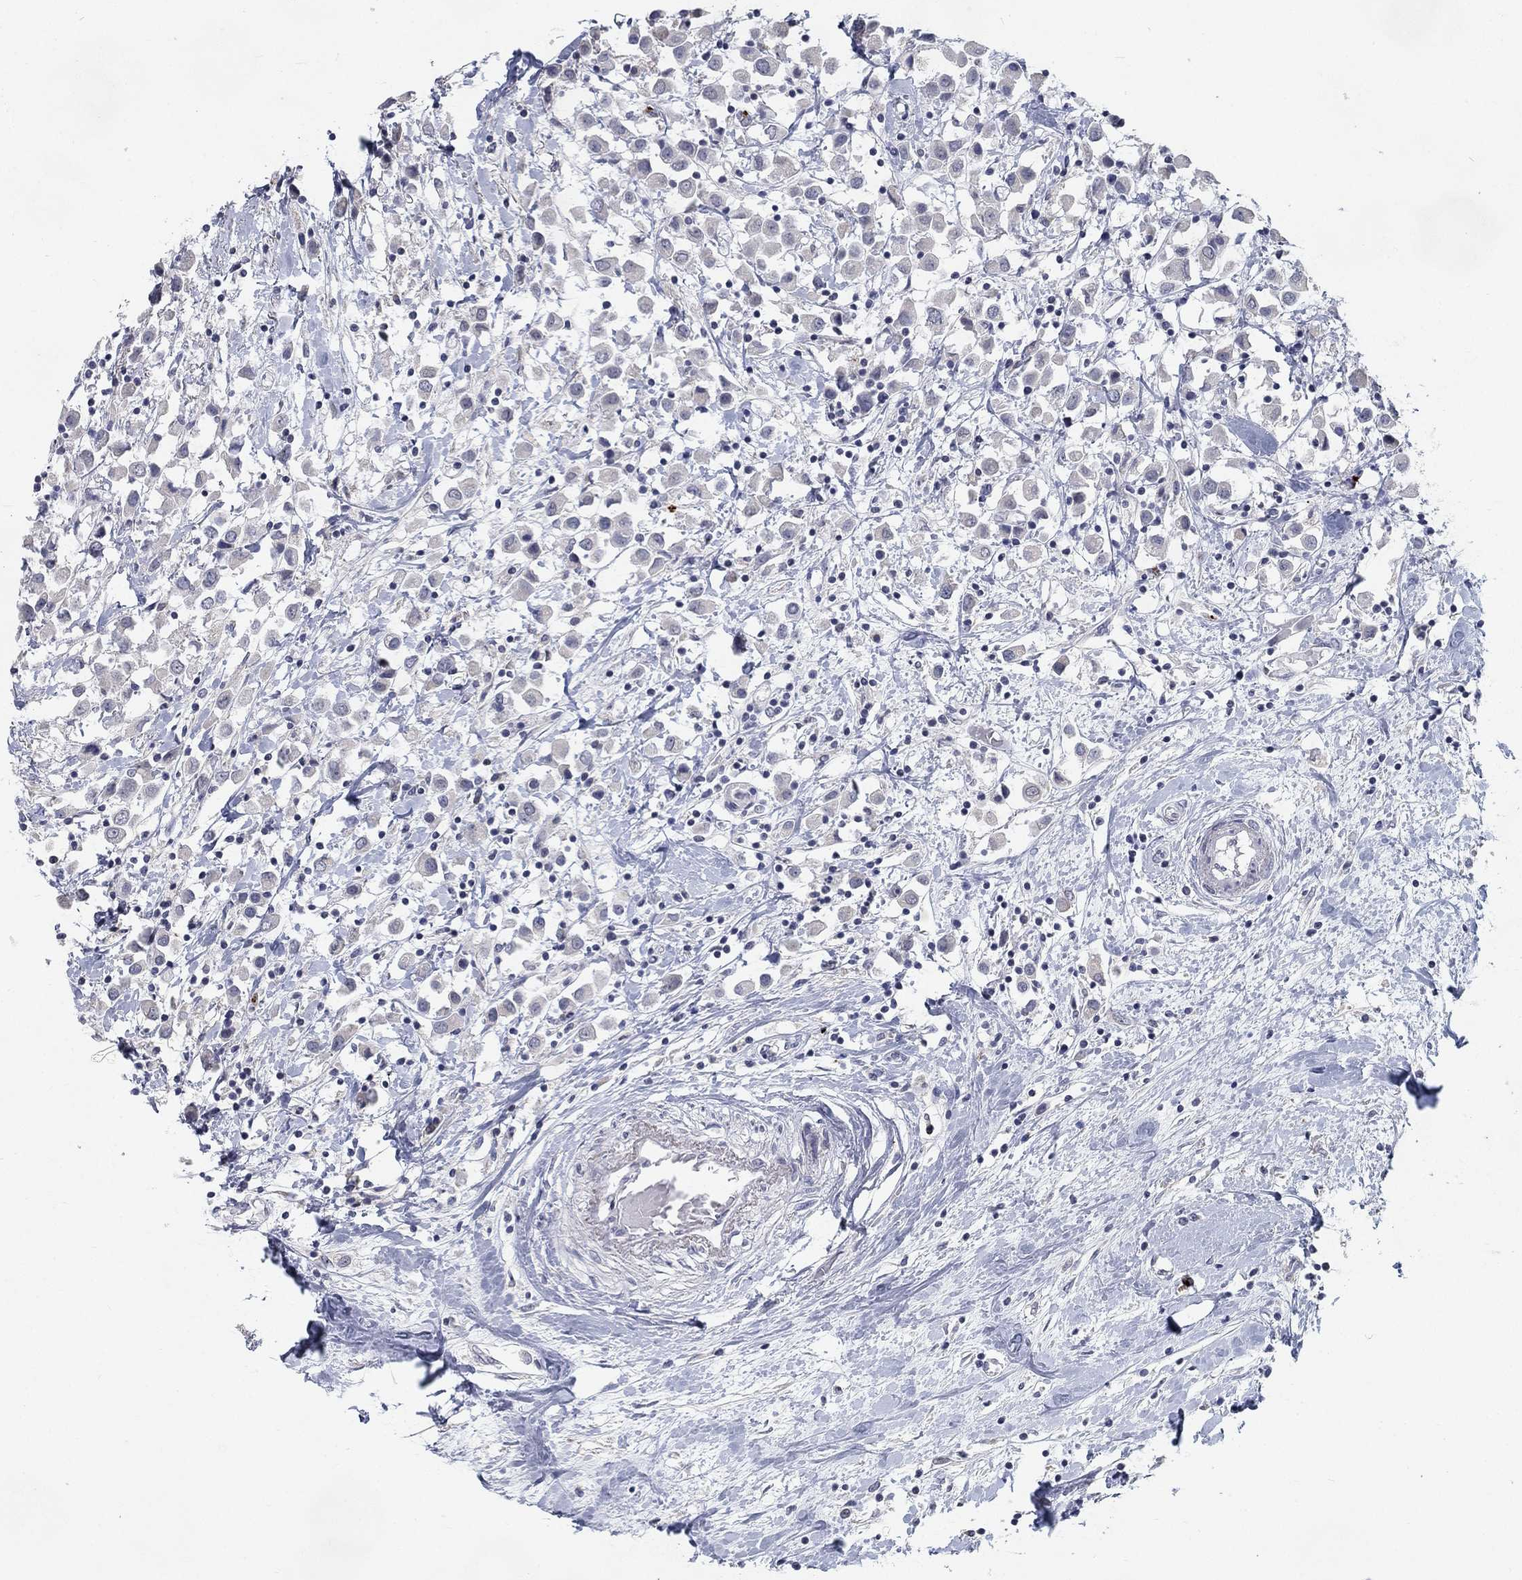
{"staining": {"intensity": "negative", "quantity": "none", "location": "none"}, "tissue": "breast cancer", "cell_type": "Tumor cells", "image_type": "cancer", "snomed": [{"axis": "morphology", "description": "Duct carcinoma"}, {"axis": "topography", "description": "Breast"}], "caption": "DAB immunohistochemical staining of human invasive ductal carcinoma (breast) shows no significant expression in tumor cells. (DAB (3,3'-diaminobenzidine) IHC visualized using brightfield microscopy, high magnification).", "gene": "MTSS2", "patient": {"sex": "female", "age": 61}}